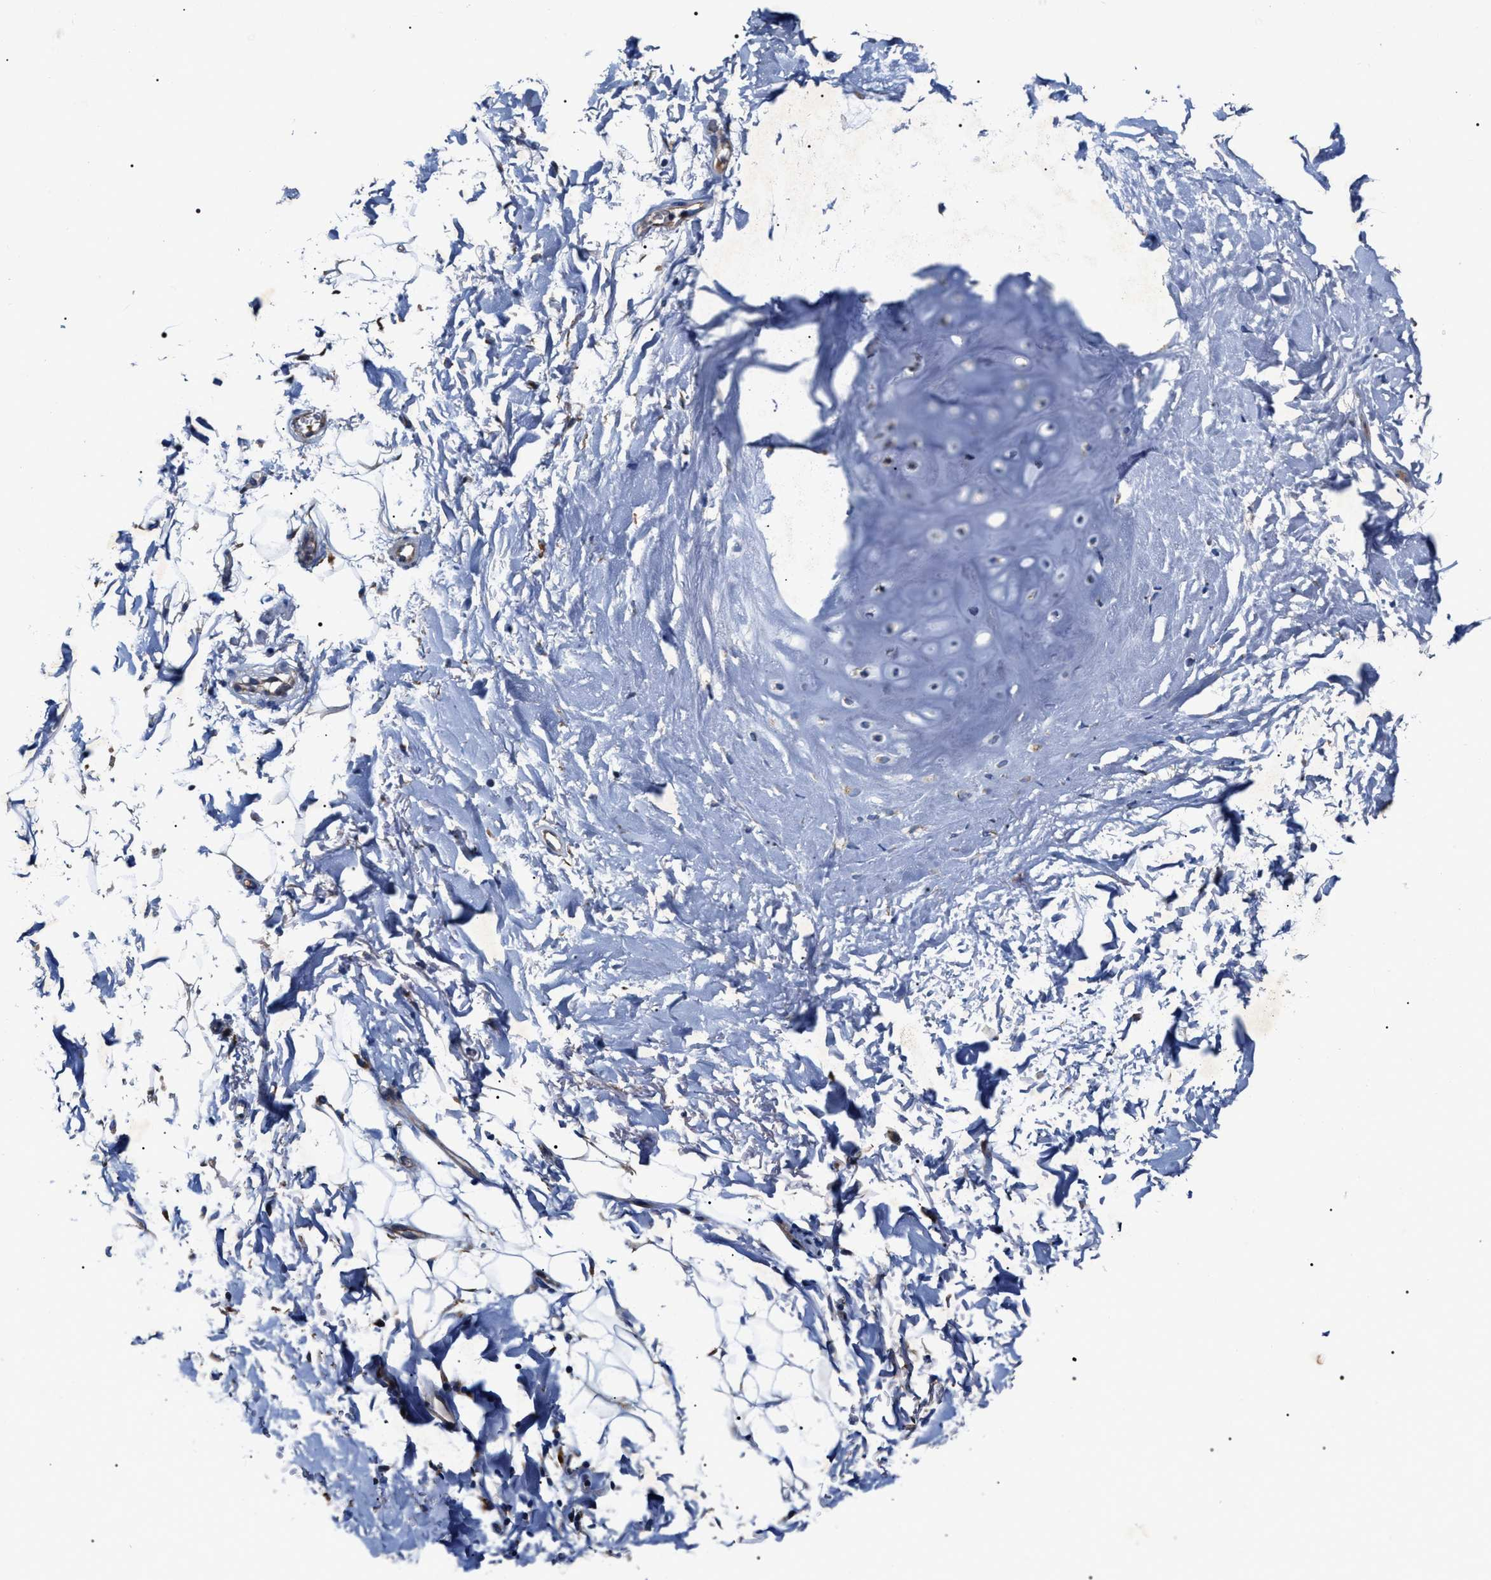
{"staining": {"intensity": "negative", "quantity": "none", "location": "none"}, "tissue": "adipose tissue", "cell_type": "Adipocytes", "image_type": "normal", "snomed": [{"axis": "morphology", "description": "Normal tissue, NOS"}, {"axis": "topography", "description": "Cartilage tissue"}, {"axis": "topography", "description": "Bronchus"}], "caption": "Unremarkable adipose tissue was stained to show a protein in brown. There is no significant staining in adipocytes. (IHC, brightfield microscopy, high magnification).", "gene": "MACC1", "patient": {"sex": "female", "age": 73}}